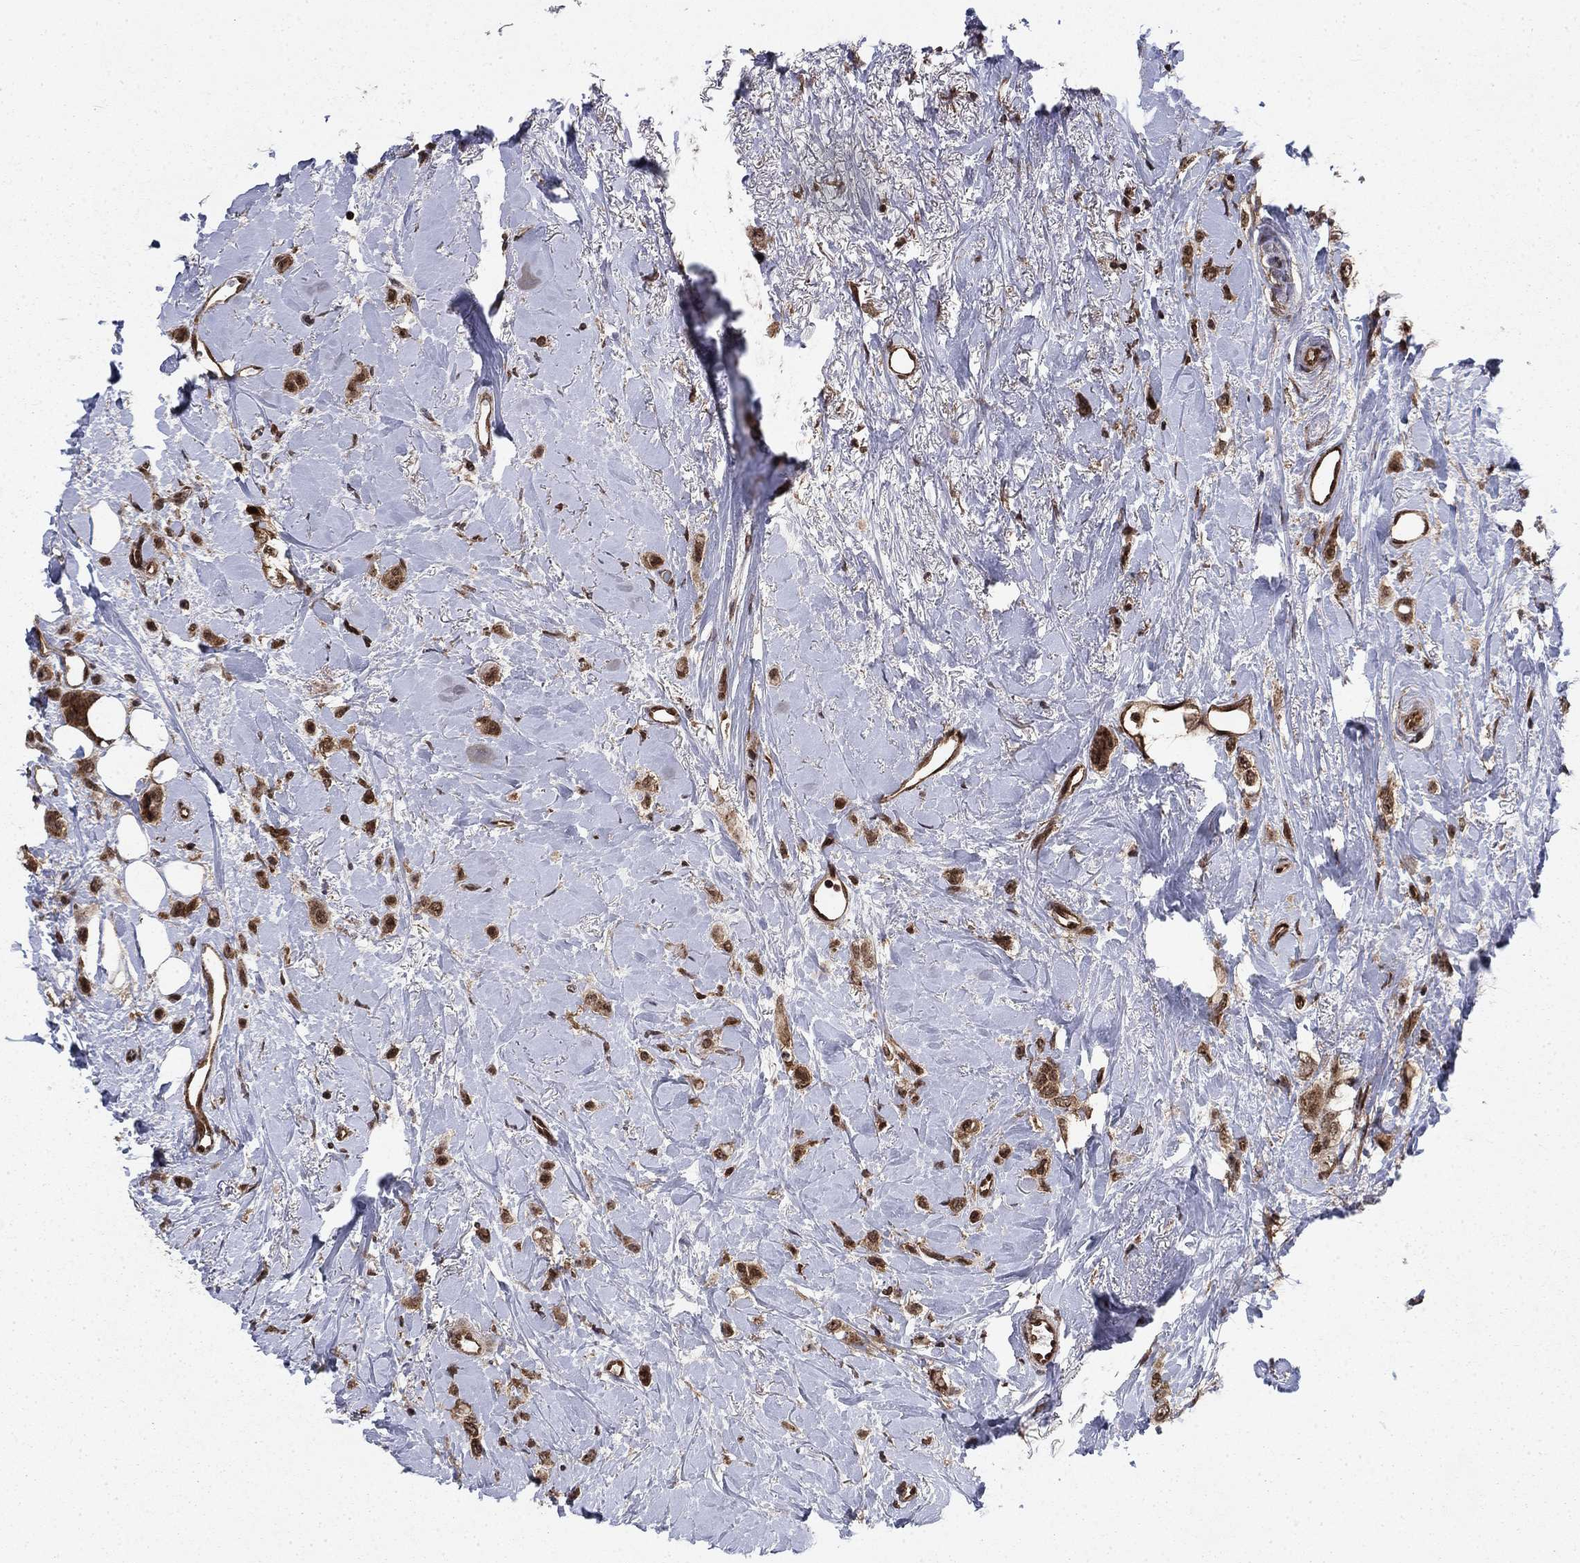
{"staining": {"intensity": "moderate", "quantity": ">75%", "location": "cytoplasmic/membranous,nuclear"}, "tissue": "breast cancer", "cell_type": "Tumor cells", "image_type": "cancer", "snomed": [{"axis": "morphology", "description": "Lobular carcinoma"}, {"axis": "topography", "description": "Breast"}], "caption": "IHC (DAB) staining of human lobular carcinoma (breast) shows moderate cytoplasmic/membranous and nuclear protein expression in approximately >75% of tumor cells.", "gene": "DNAJA1", "patient": {"sex": "female", "age": 66}}